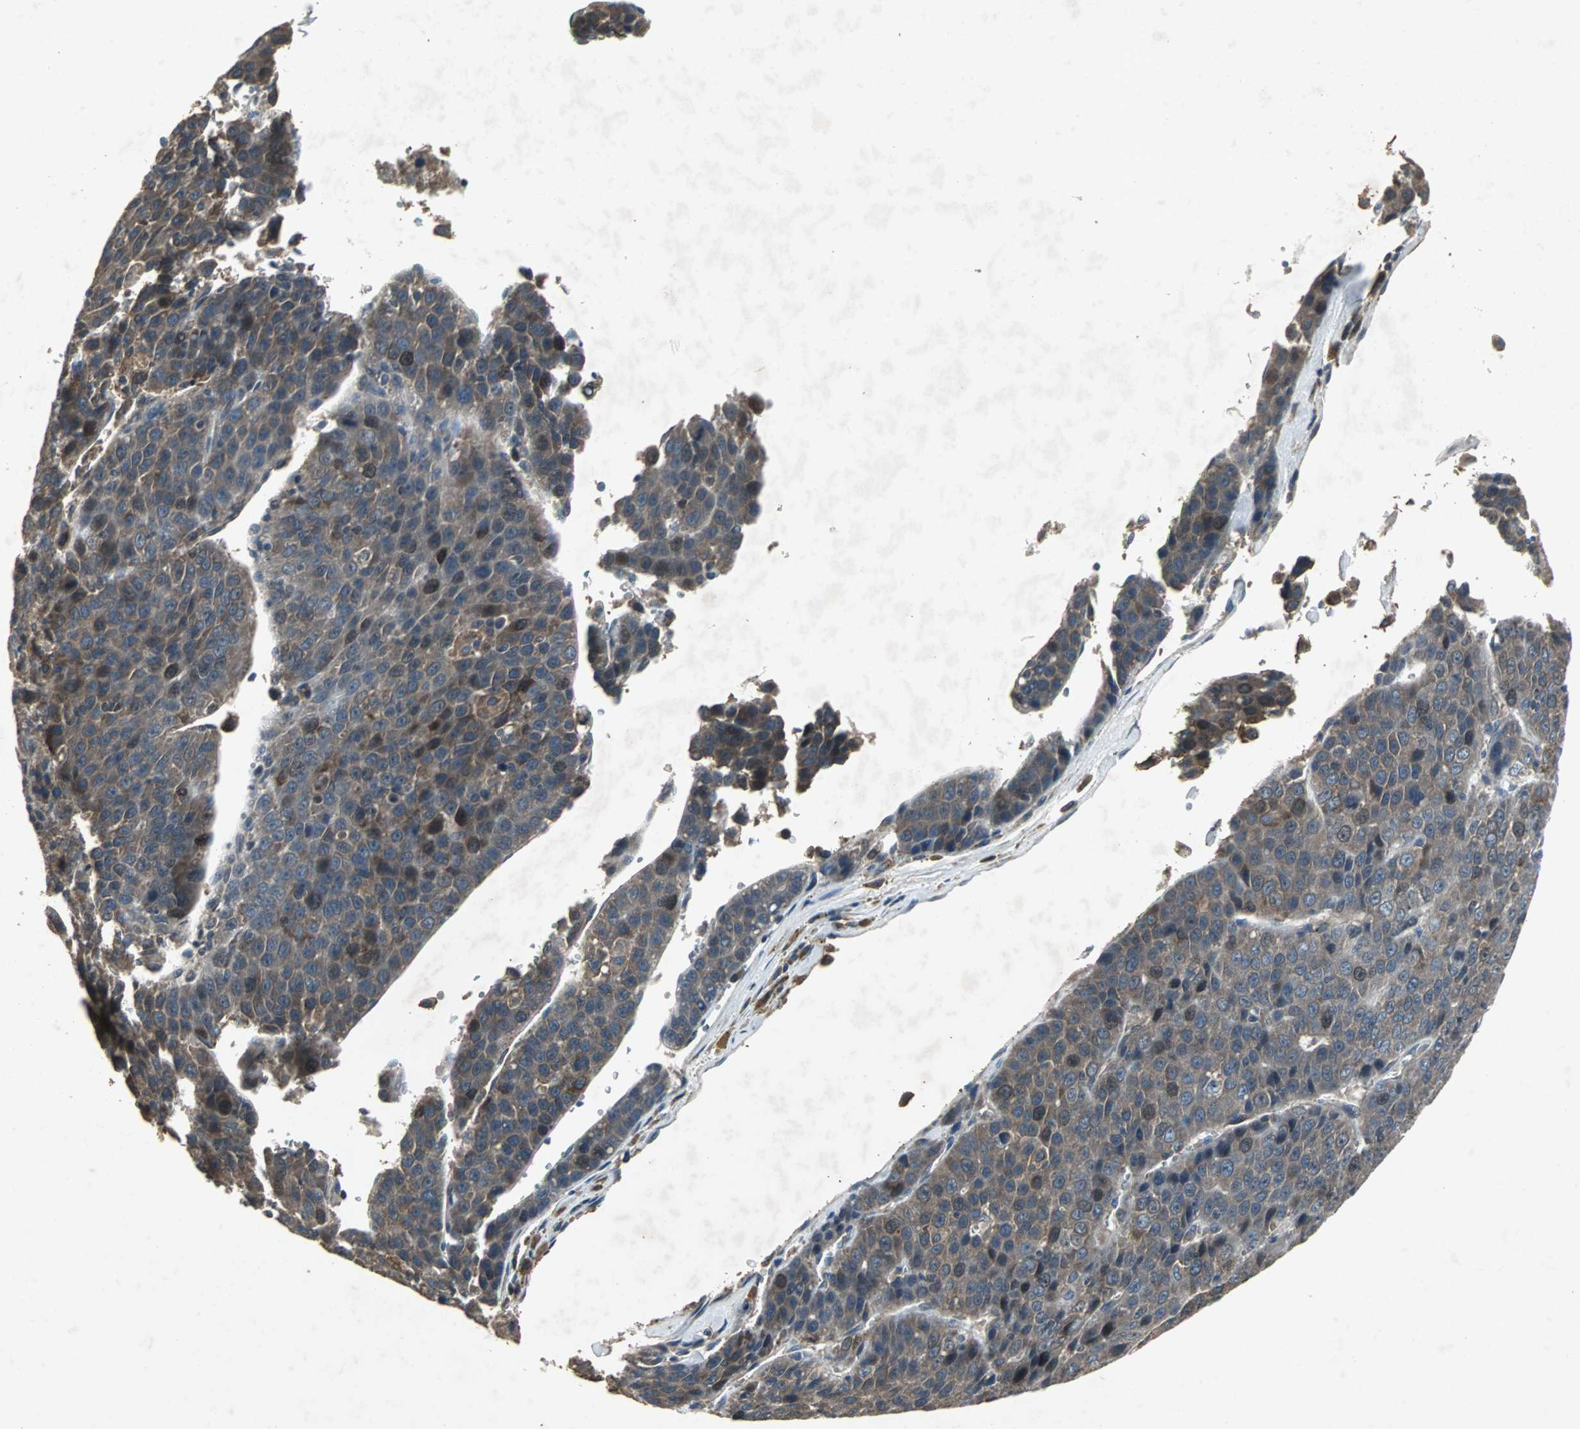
{"staining": {"intensity": "weak", "quantity": ">75%", "location": "cytoplasmic/membranous"}, "tissue": "liver cancer", "cell_type": "Tumor cells", "image_type": "cancer", "snomed": [{"axis": "morphology", "description": "Carcinoma, Hepatocellular, NOS"}, {"axis": "topography", "description": "Liver"}], "caption": "Immunohistochemistry image of liver cancer (hepatocellular carcinoma) stained for a protein (brown), which demonstrates low levels of weak cytoplasmic/membranous positivity in approximately >75% of tumor cells.", "gene": "SOS1", "patient": {"sex": "female", "age": 53}}